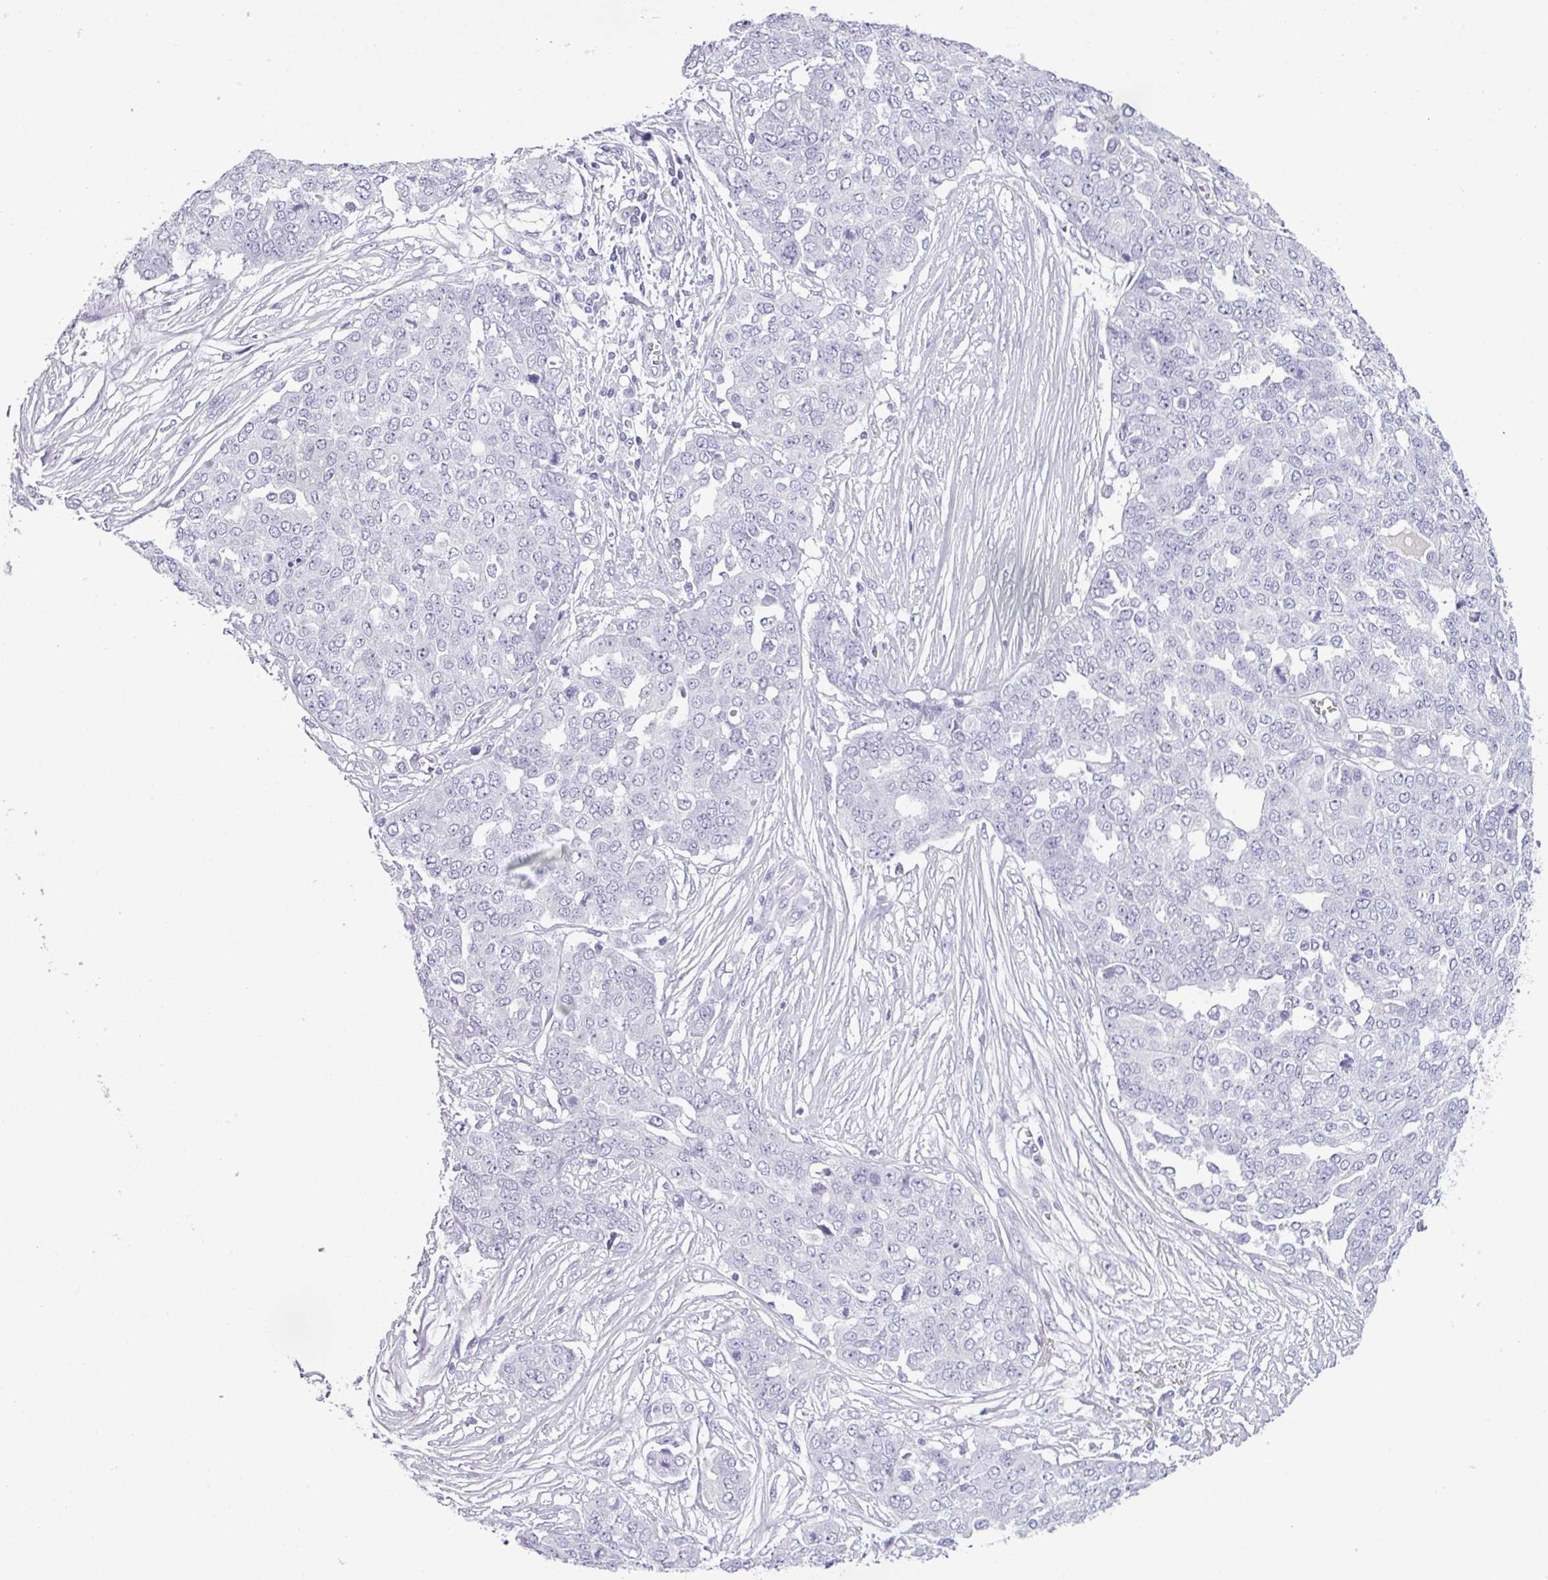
{"staining": {"intensity": "negative", "quantity": "none", "location": "none"}, "tissue": "ovarian cancer", "cell_type": "Tumor cells", "image_type": "cancer", "snomed": [{"axis": "morphology", "description": "Cystadenocarcinoma, serous, NOS"}, {"axis": "topography", "description": "Soft tissue"}, {"axis": "topography", "description": "Ovary"}], "caption": "The photomicrograph displays no staining of tumor cells in ovarian serous cystadenocarcinoma.", "gene": "CDH16", "patient": {"sex": "female", "age": 57}}